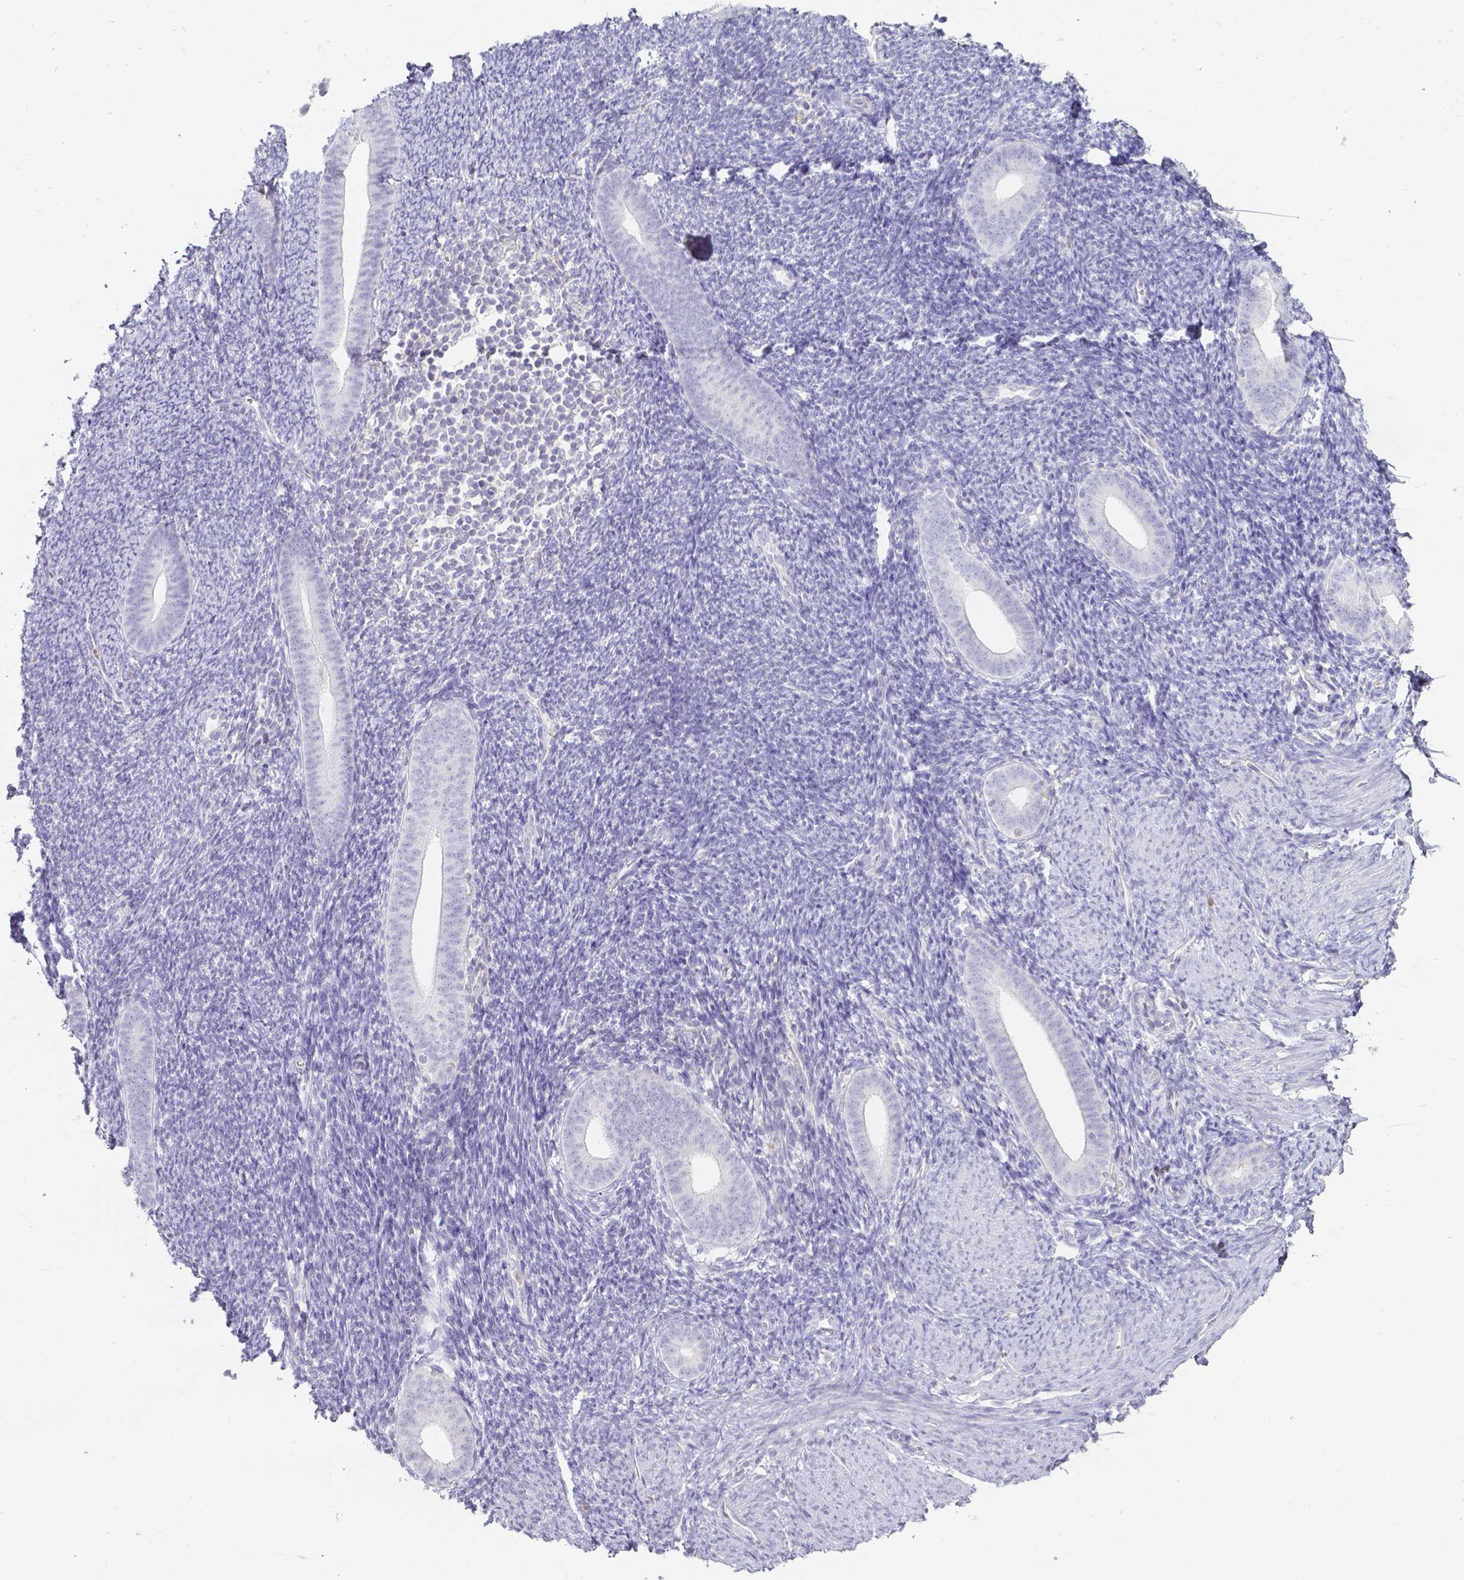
{"staining": {"intensity": "negative", "quantity": "none", "location": "none"}, "tissue": "endometrium", "cell_type": "Cells in endometrial stroma", "image_type": "normal", "snomed": [{"axis": "morphology", "description": "Normal tissue, NOS"}, {"axis": "topography", "description": "Endometrium"}], "caption": "Cells in endometrial stroma show no significant protein expression in normal endometrium. (DAB (3,3'-diaminobenzidine) immunohistochemistry (IHC) with hematoxylin counter stain).", "gene": "KCNH1", "patient": {"sex": "female", "age": 39}}